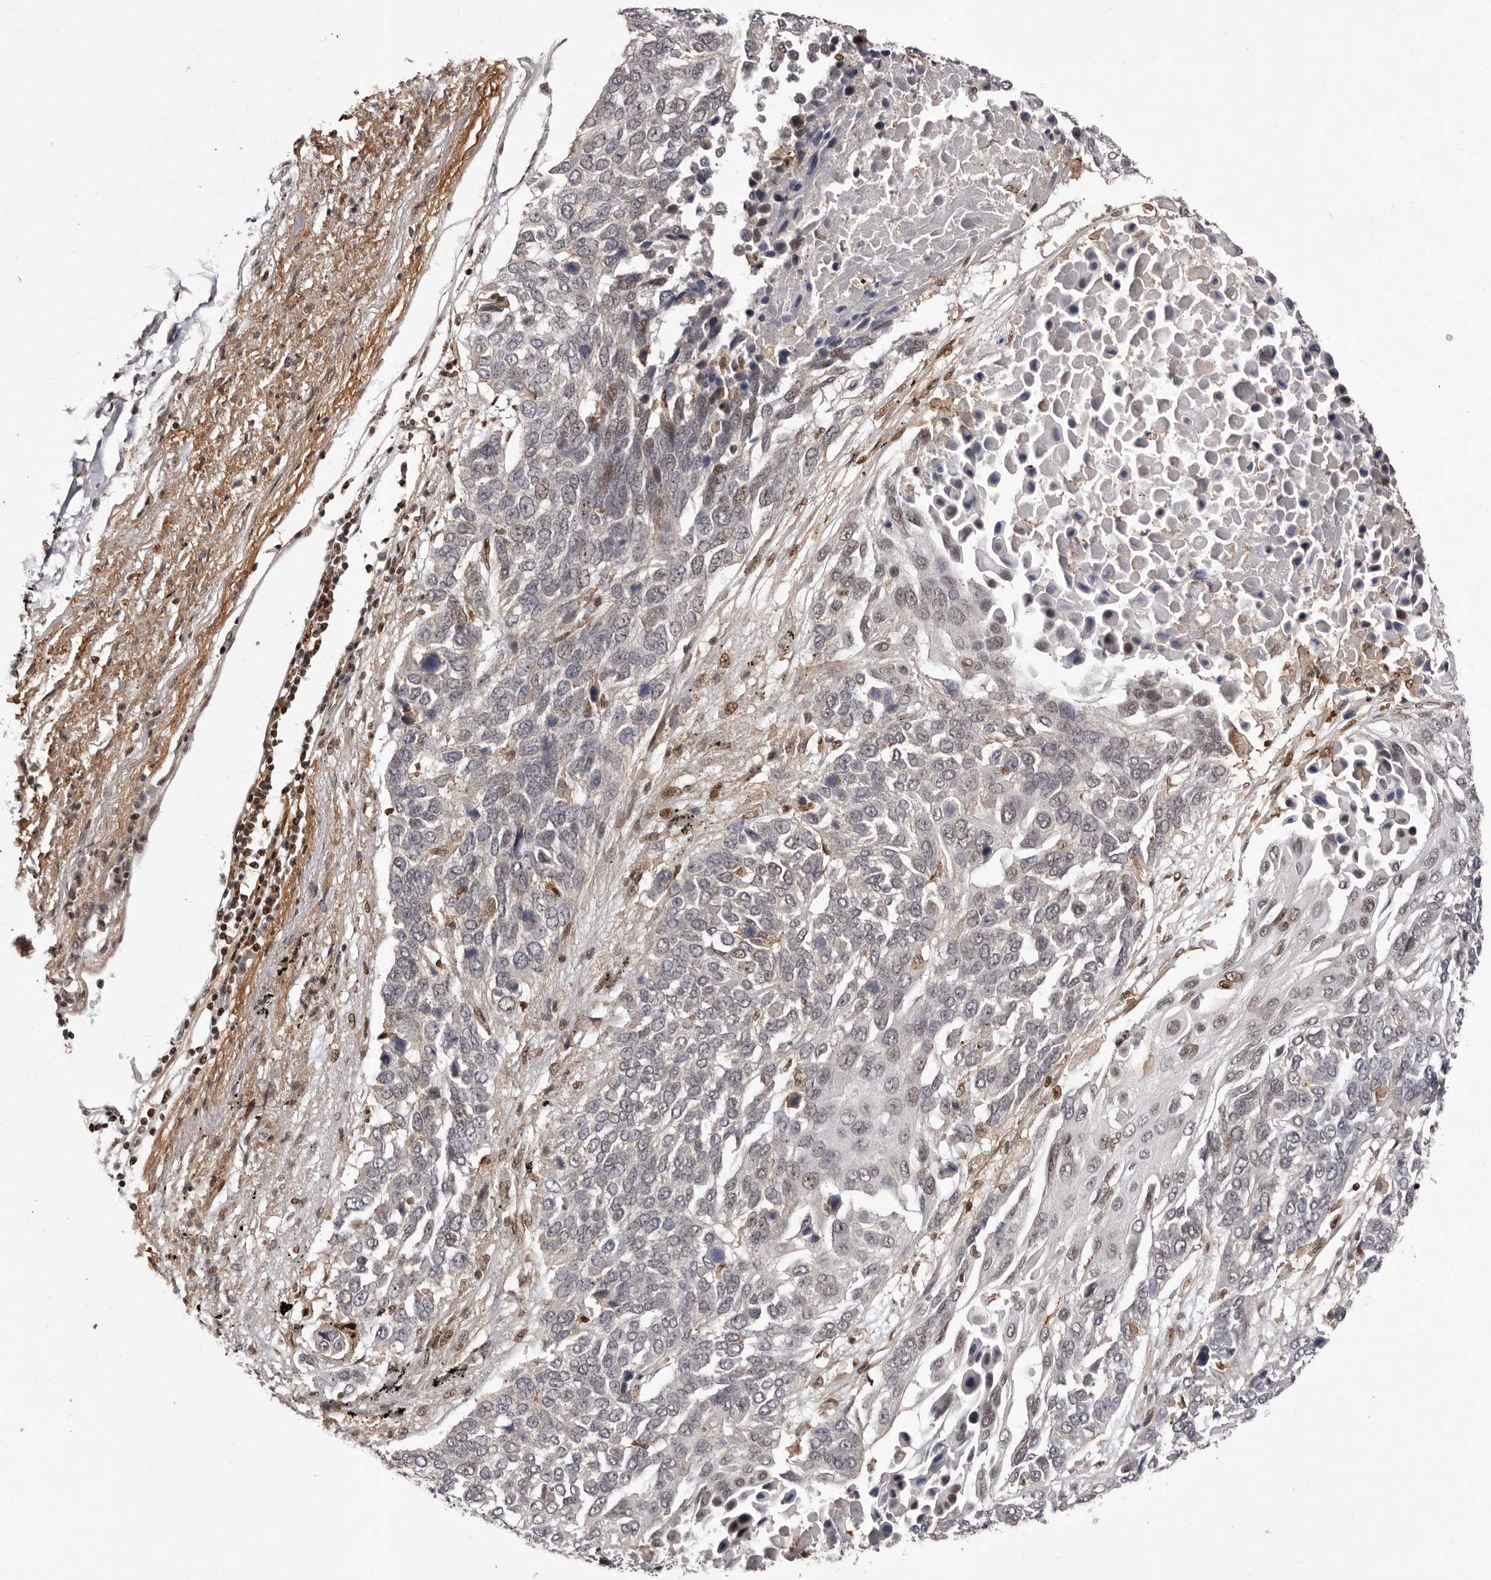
{"staining": {"intensity": "negative", "quantity": "none", "location": "none"}, "tissue": "lung cancer", "cell_type": "Tumor cells", "image_type": "cancer", "snomed": [{"axis": "morphology", "description": "Squamous cell carcinoma, NOS"}, {"axis": "topography", "description": "Lung"}], "caption": "Tumor cells are negative for brown protein staining in lung cancer.", "gene": "FBXO5", "patient": {"sex": "male", "age": 66}}